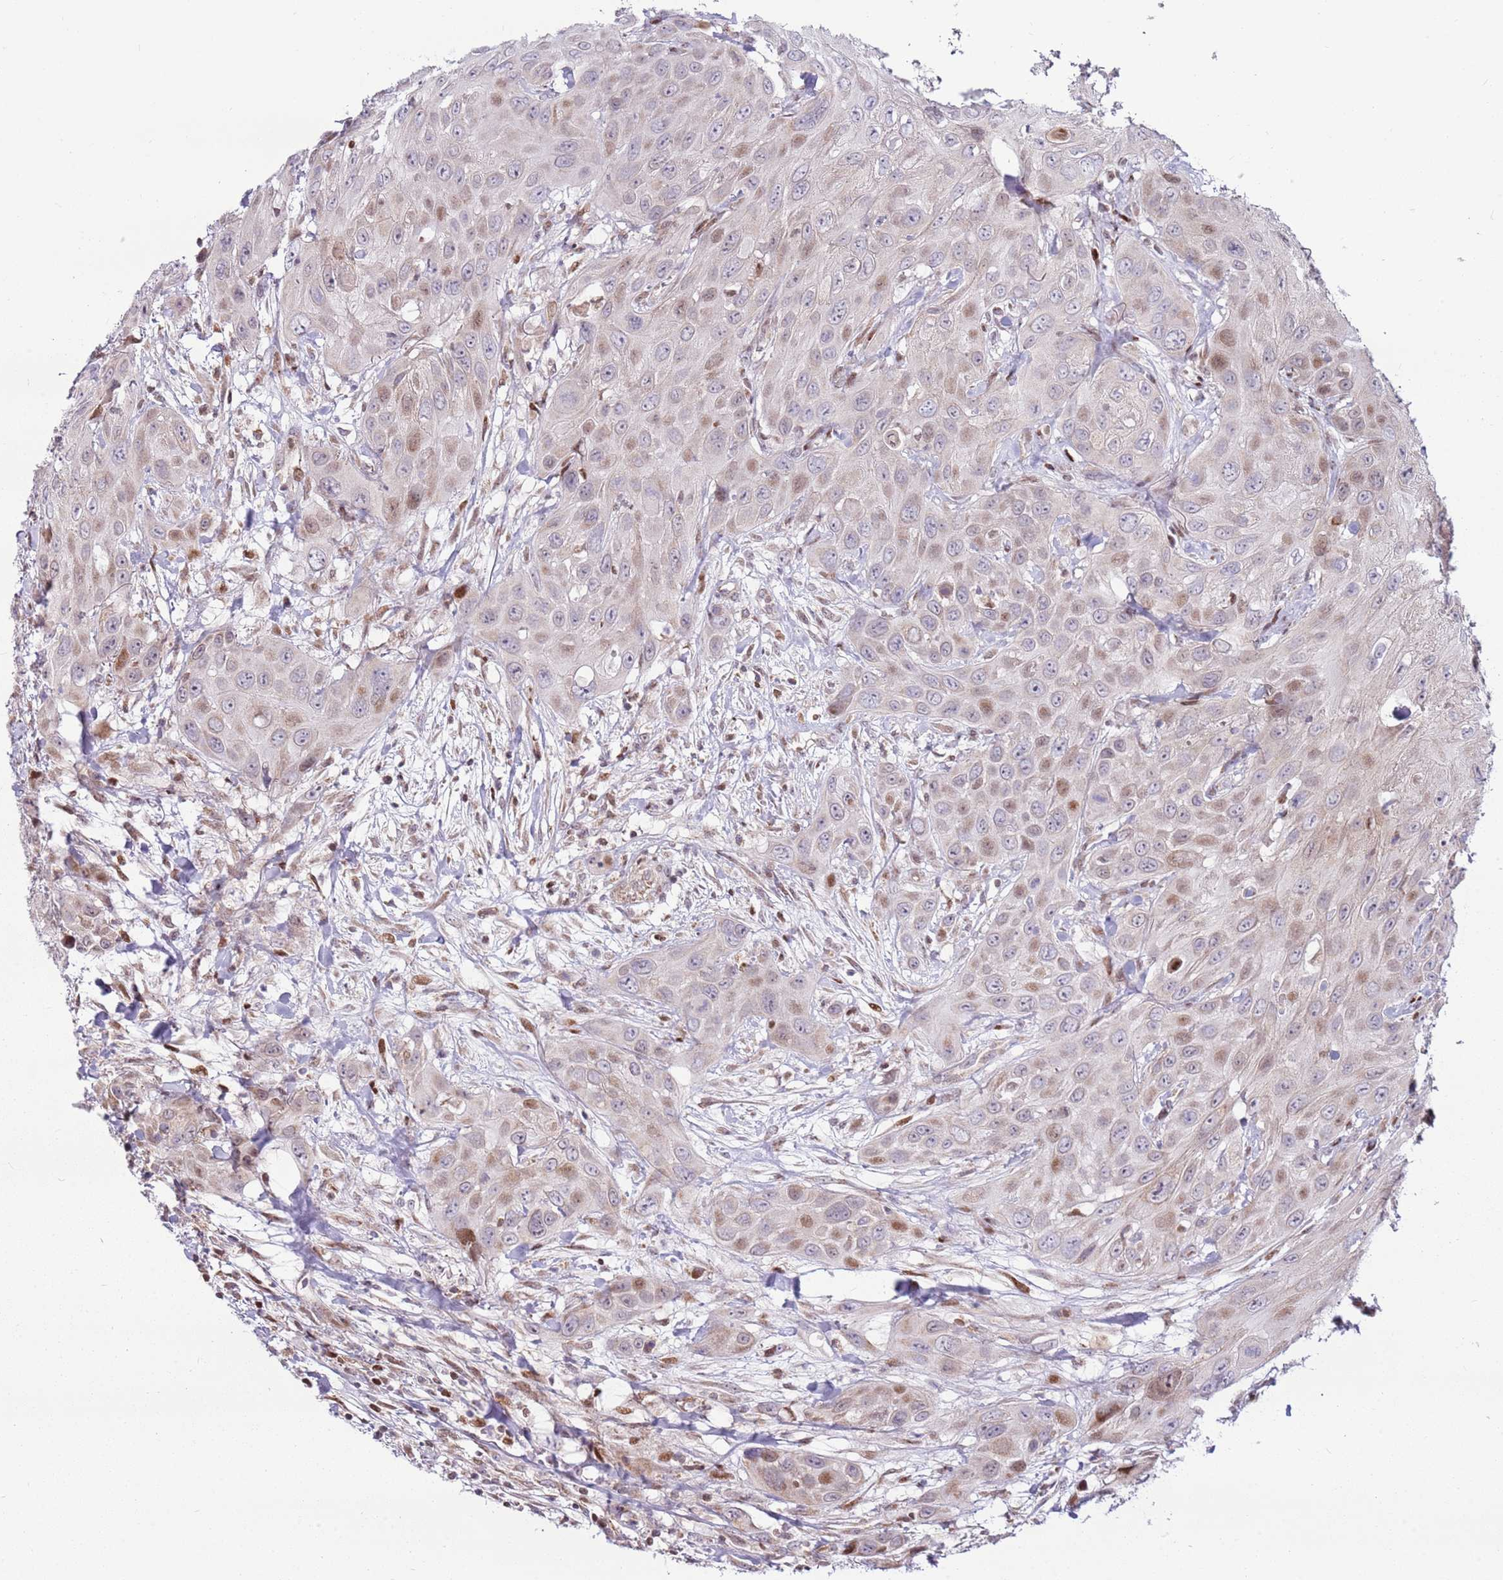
{"staining": {"intensity": "moderate", "quantity": "<25%", "location": "nuclear"}, "tissue": "head and neck cancer", "cell_type": "Tumor cells", "image_type": "cancer", "snomed": [{"axis": "morphology", "description": "Squamous cell carcinoma, NOS"}, {"axis": "topography", "description": "Head-Neck"}], "caption": "DAB (3,3'-diaminobenzidine) immunohistochemical staining of head and neck squamous cell carcinoma exhibits moderate nuclear protein positivity in approximately <25% of tumor cells.", "gene": "PCTP", "patient": {"sex": "male", "age": 81}}